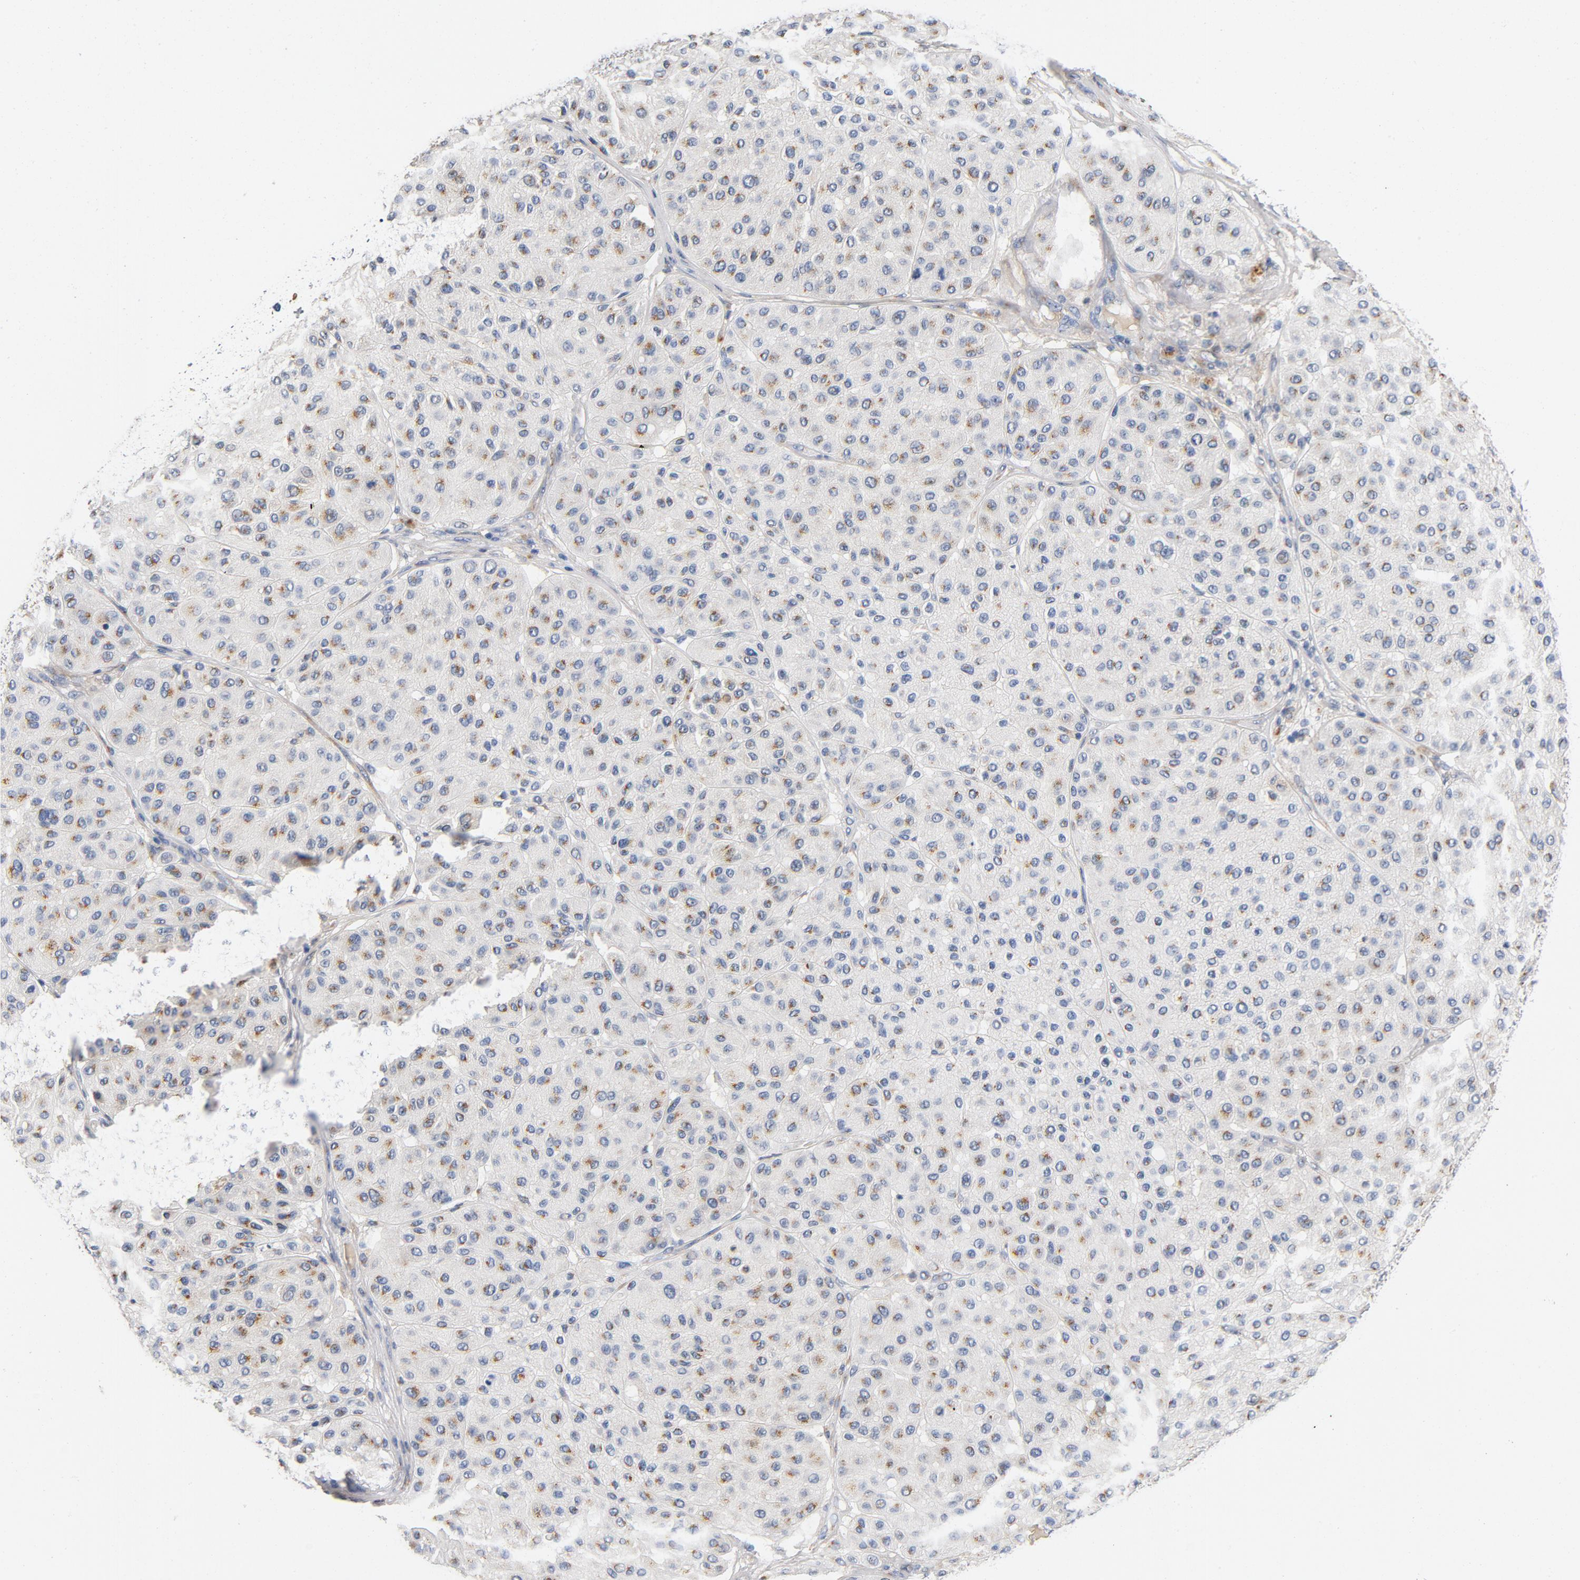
{"staining": {"intensity": "weak", "quantity": "25%-75%", "location": "cytoplasmic/membranous"}, "tissue": "melanoma", "cell_type": "Tumor cells", "image_type": "cancer", "snomed": [{"axis": "morphology", "description": "Normal tissue, NOS"}, {"axis": "morphology", "description": "Malignant melanoma, Metastatic site"}, {"axis": "topography", "description": "Skin"}], "caption": "Brown immunohistochemical staining in melanoma shows weak cytoplasmic/membranous expression in about 25%-75% of tumor cells. (brown staining indicates protein expression, while blue staining denotes nuclei).", "gene": "LMAN2", "patient": {"sex": "male", "age": 41}}